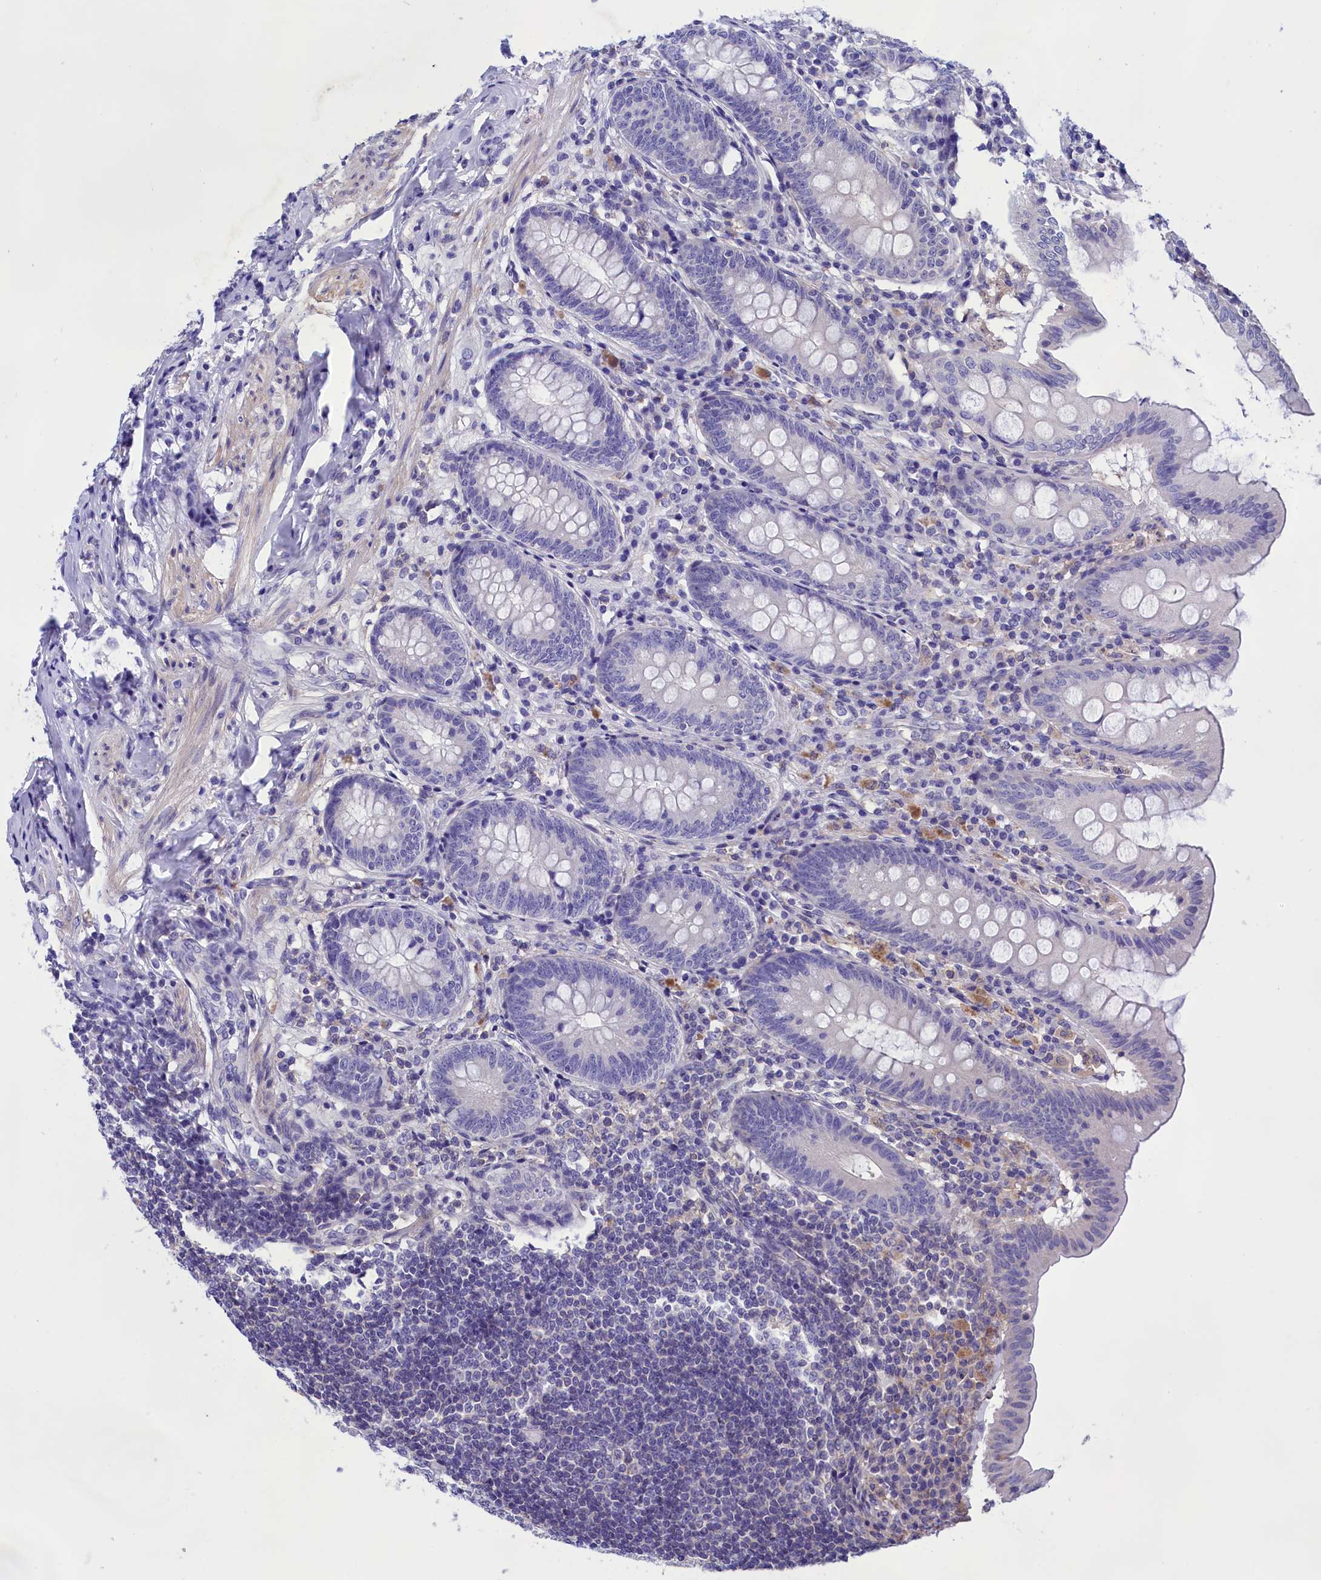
{"staining": {"intensity": "negative", "quantity": "none", "location": "none"}, "tissue": "appendix", "cell_type": "Glandular cells", "image_type": "normal", "snomed": [{"axis": "morphology", "description": "Normal tissue, NOS"}, {"axis": "topography", "description": "Appendix"}], "caption": "This is an immunohistochemistry (IHC) image of benign human appendix. There is no positivity in glandular cells.", "gene": "AMDHD2", "patient": {"sex": "female", "age": 54}}